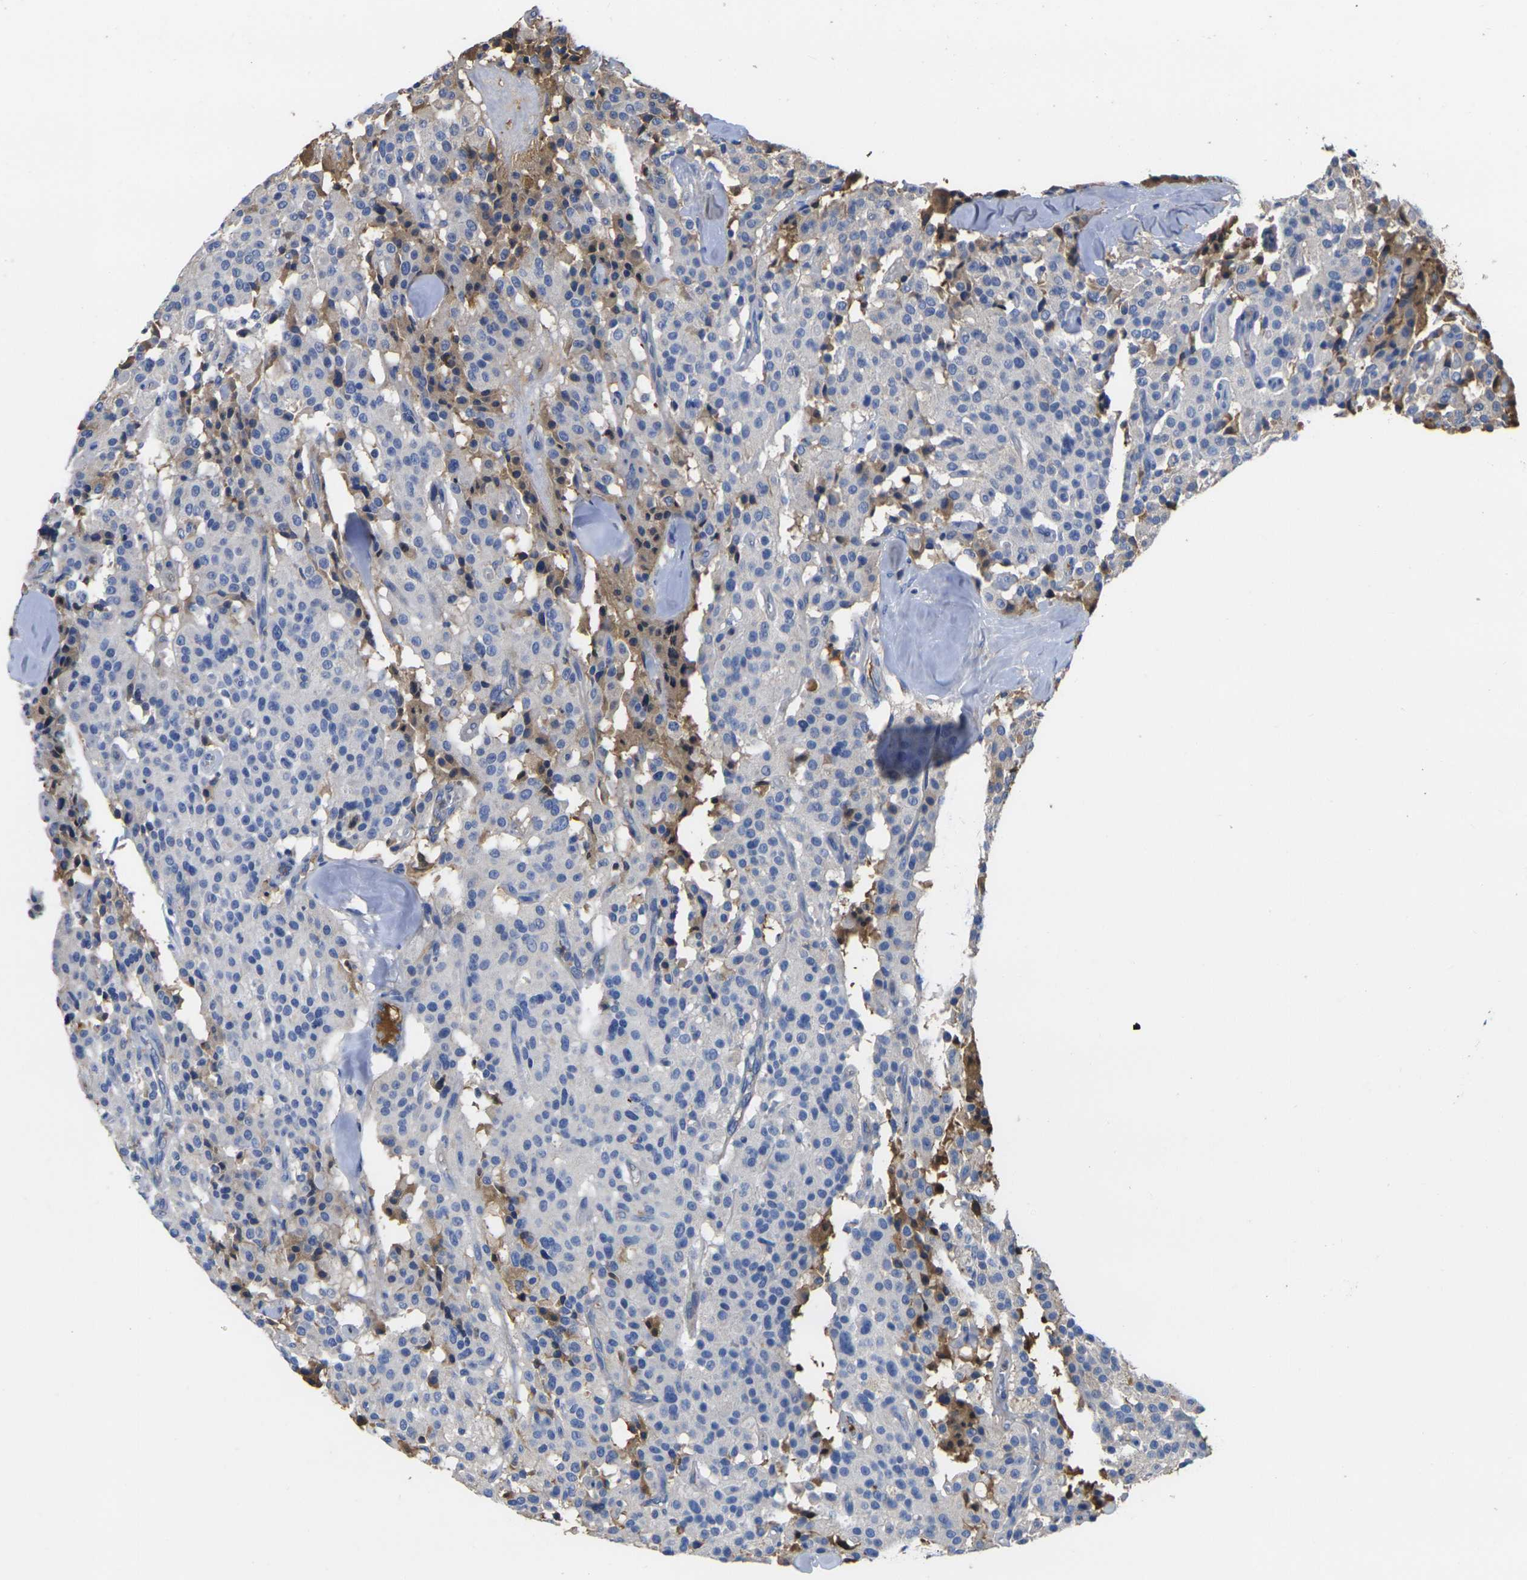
{"staining": {"intensity": "moderate", "quantity": "<25%", "location": "cytoplasmic/membranous"}, "tissue": "carcinoid", "cell_type": "Tumor cells", "image_type": "cancer", "snomed": [{"axis": "morphology", "description": "Carcinoid, malignant, NOS"}, {"axis": "topography", "description": "Lung"}], "caption": "The photomicrograph displays staining of carcinoid, revealing moderate cytoplasmic/membranous protein staining (brown color) within tumor cells.", "gene": "GREM2", "patient": {"sex": "male", "age": 30}}